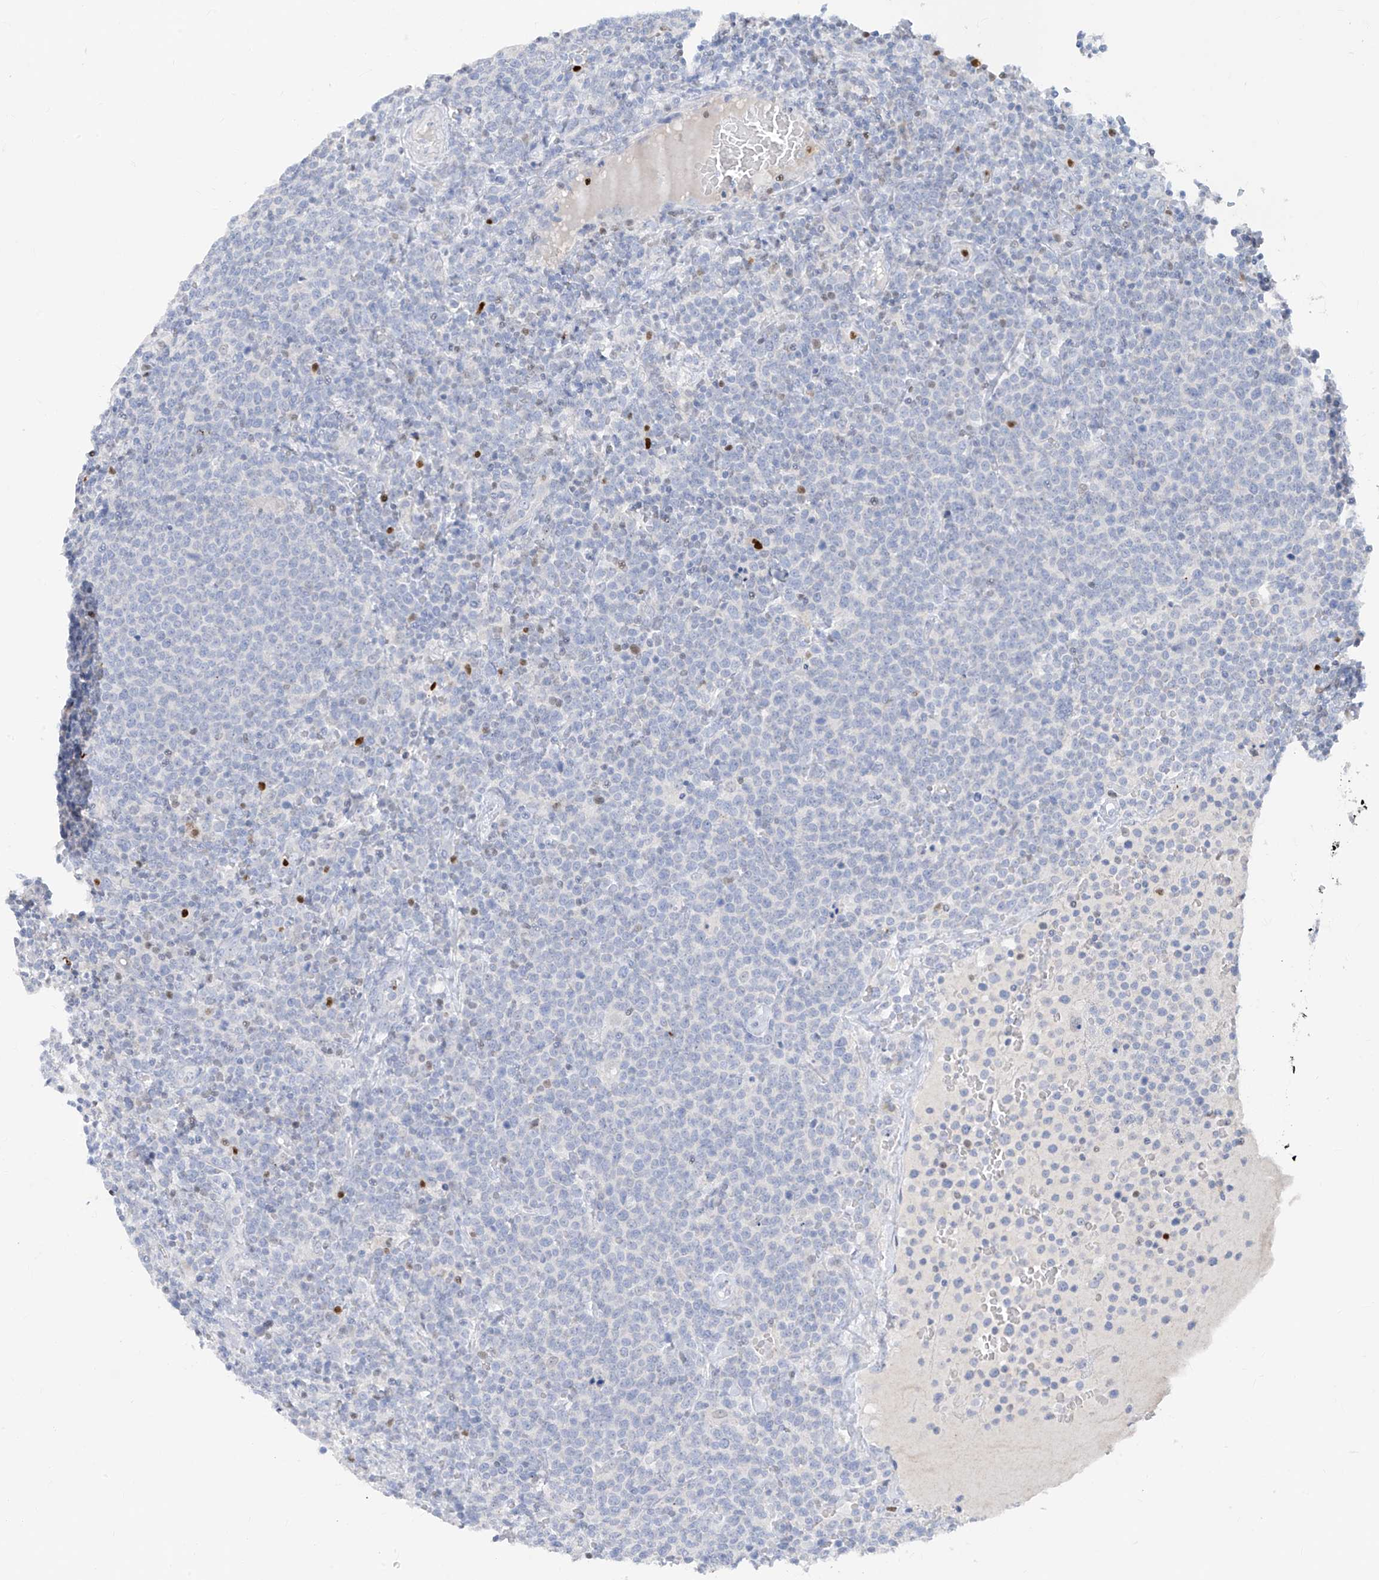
{"staining": {"intensity": "negative", "quantity": "none", "location": "none"}, "tissue": "lymphoma", "cell_type": "Tumor cells", "image_type": "cancer", "snomed": [{"axis": "morphology", "description": "Malignant lymphoma, non-Hodgkin's type, High grade"}, {"axis": "topography", "description": "Lymph node"}], "caption": "High power microscopy histopathology image of an IHC image of lymphoma, revealing no significant staining in tumor cells.", "gene": "TBX21", "patient": {"sex": "male", "age": 61}}